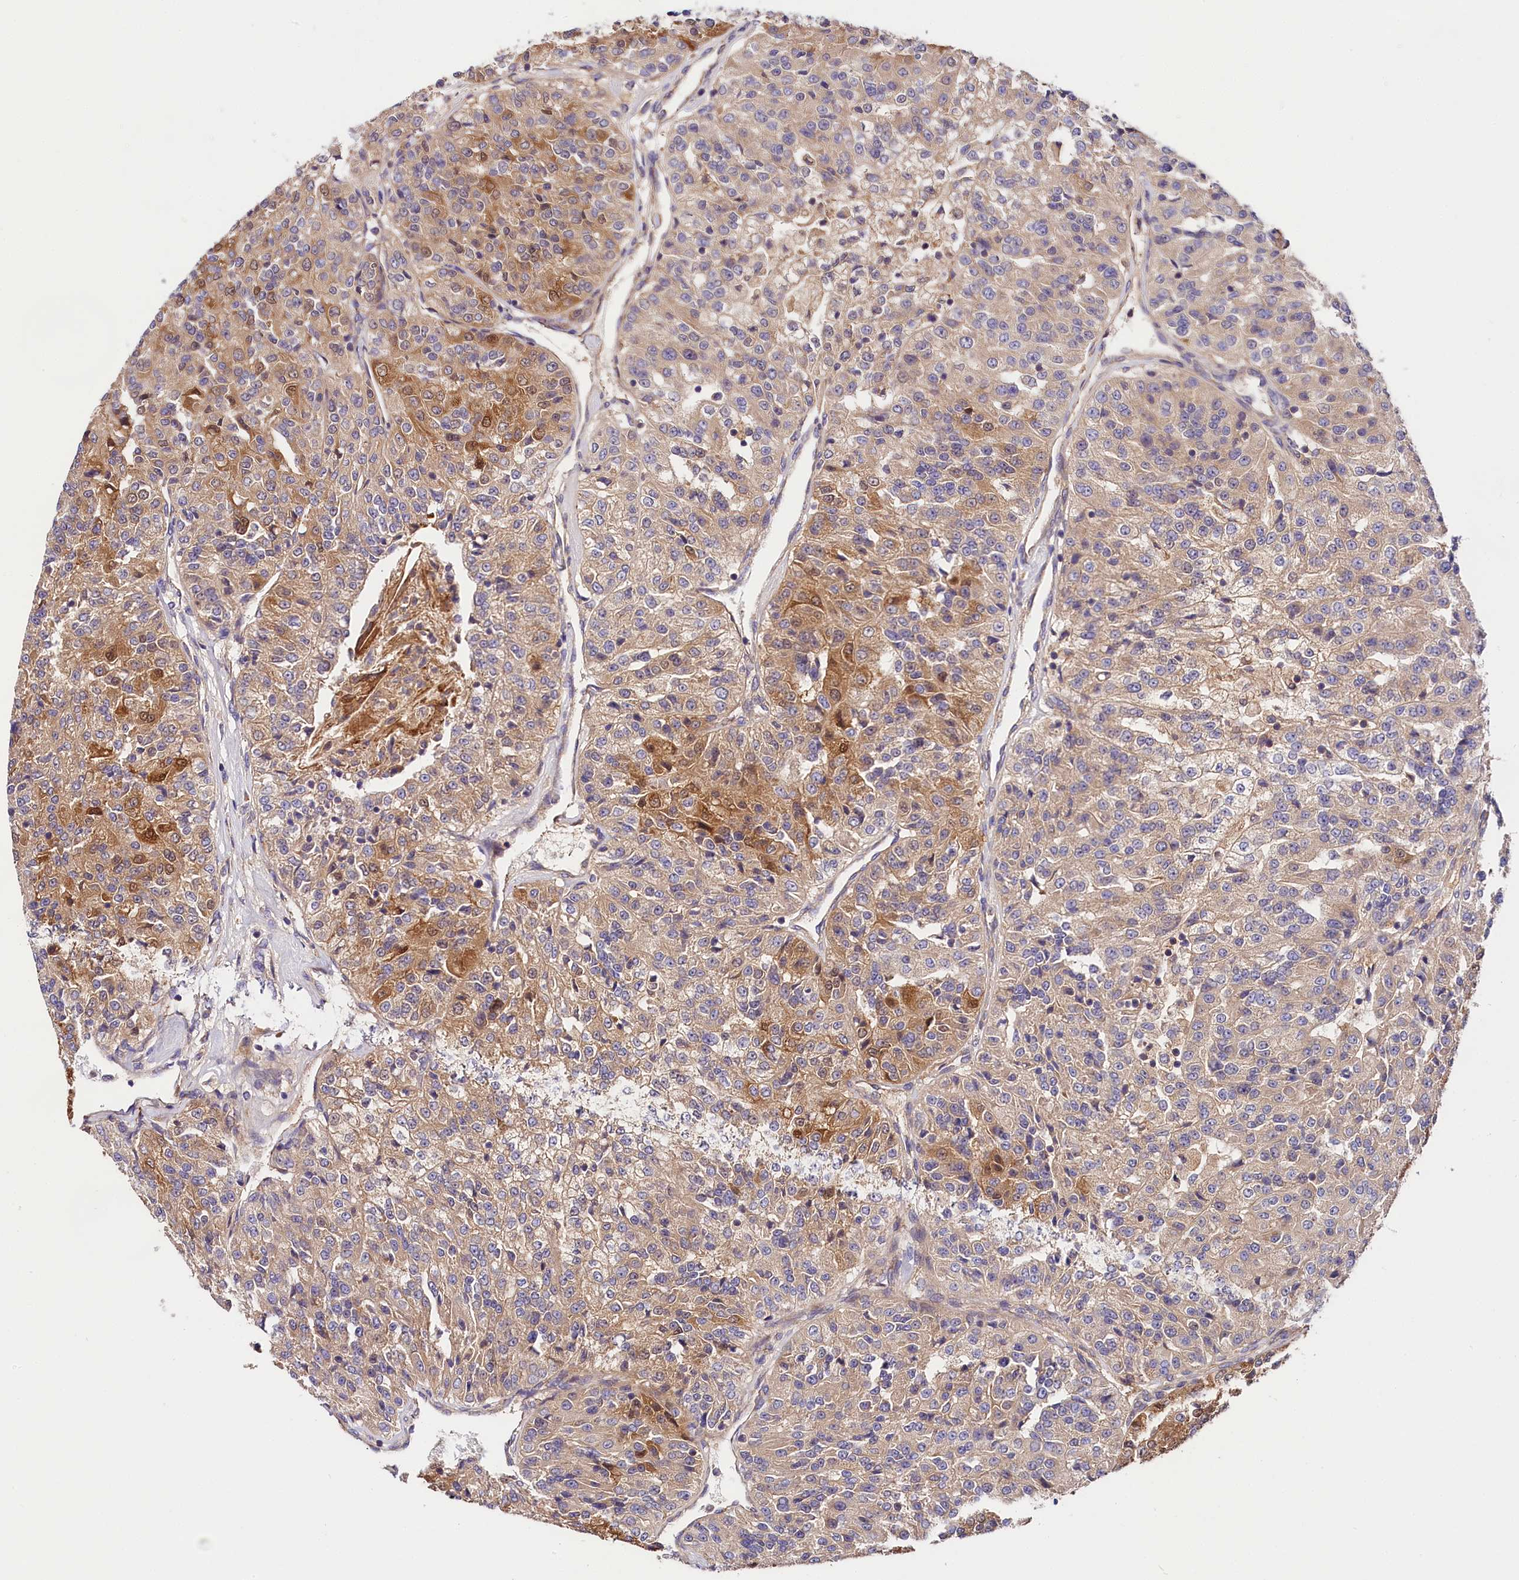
{"staining": {"intensity": "moderate", "quantity": "25%-75%", "location": "cytoplasmic/membranous"}, "tissue": "renal cancer", "cell_type": "Tumor cells", "image_type": "cancer", "snomed": [{"axis": "morphology", "description": "Adenocarcinoma, NOS"}, {"axis": "topography", "description": "Kidney"}], "caption": "Brown immunohistochemical staining in human renal cancer (adenocarcinoma) demonstrates moderate cytoplasmic/membranous expression in approximately 25%-75% of tumor cells.", "gene": "SPG11", "patient": {"sex": "female", "age": 63}}